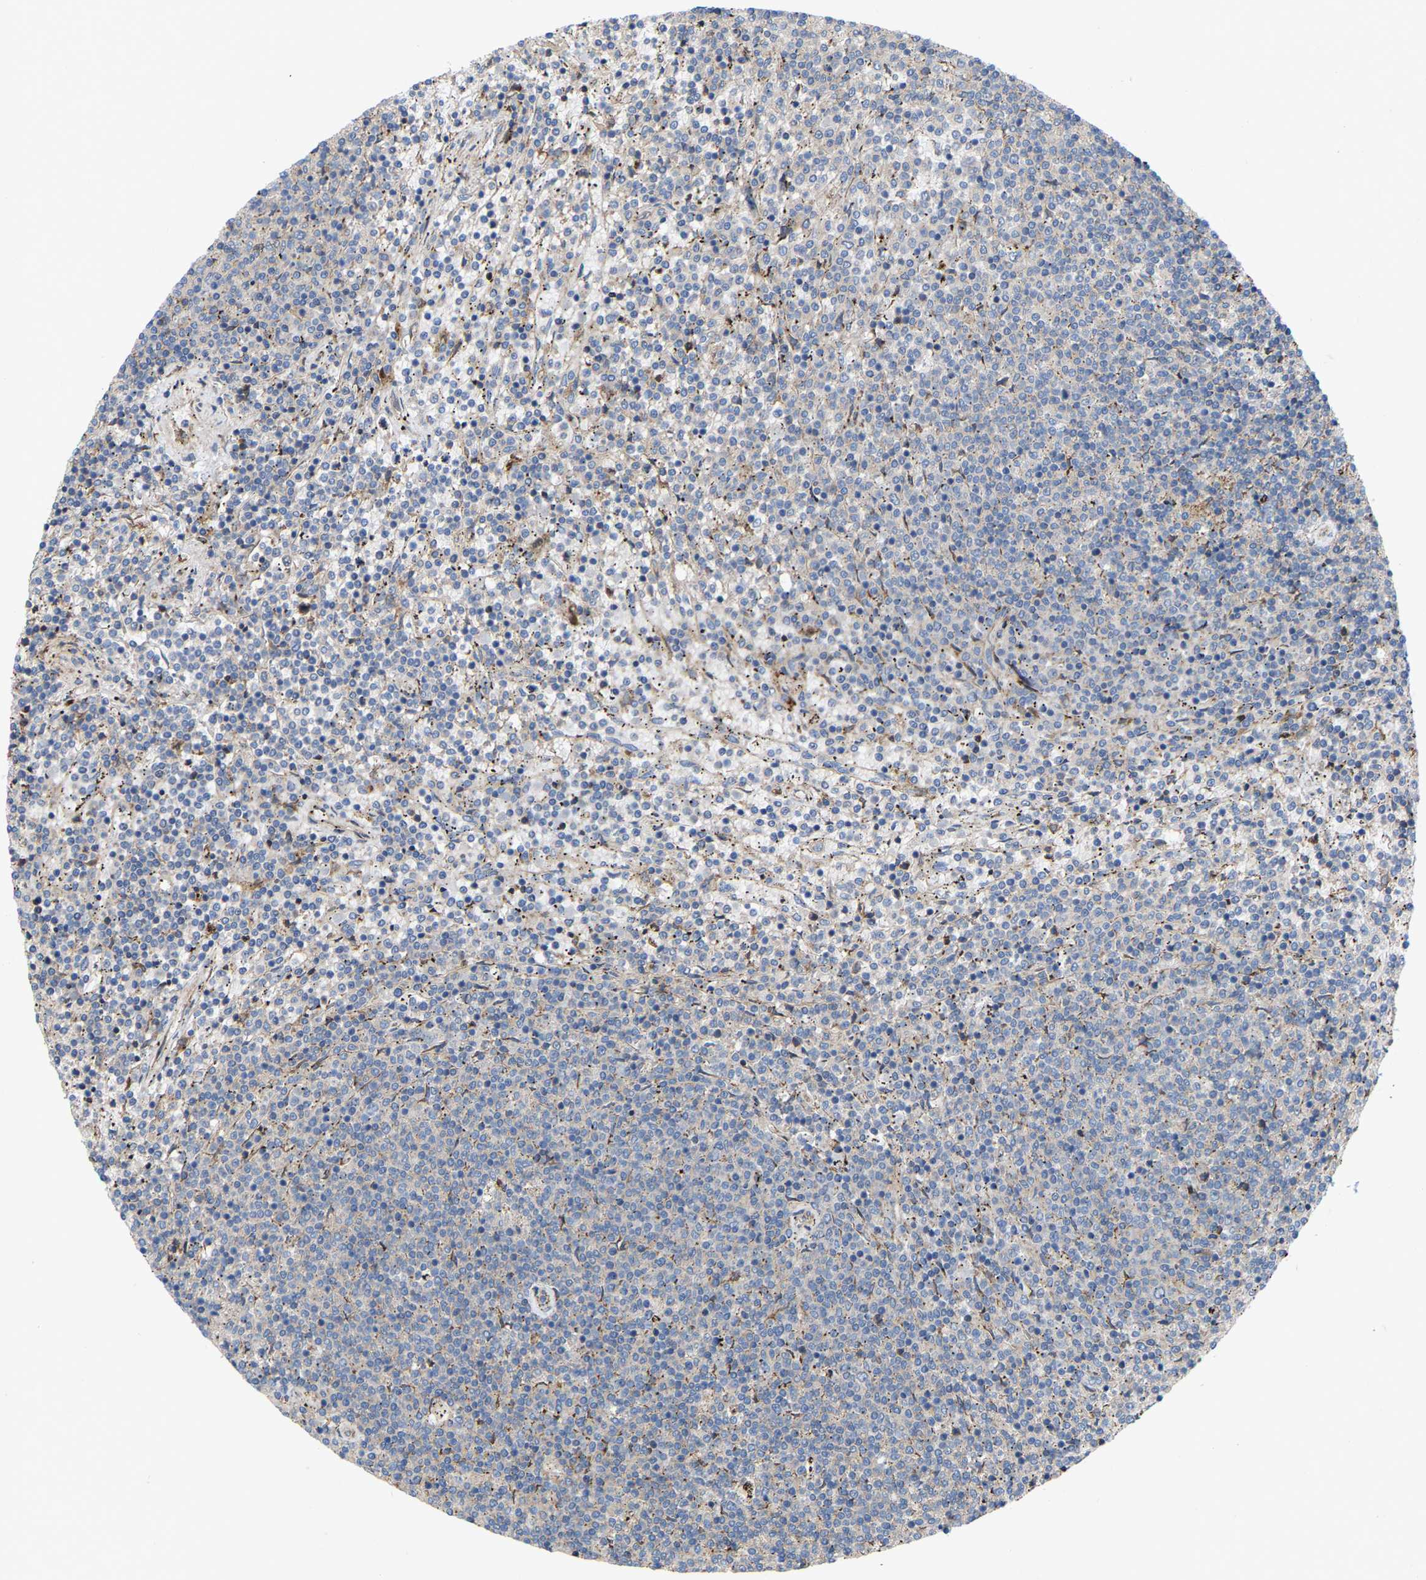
{"staining": {"intensity": "negative", "quantity": "none", "location": "none"}, "tissue": "lymphoma", "cell_type": "Tumor cells", "image_type": "cancer", "snomed": [{"axis": "morphology", "description": "Malignant lymphoma, non-Hodgkin's type, Low grade"}, {"axis": "topography", "description": "Spleen"}], "caption": "Tumor cells are negative for protein expression in human malignant lymphoma, non-Hodgkin's type (low-grade).", "gene": "TOR1B", "patient": {"sex": "female", "age": 50}}